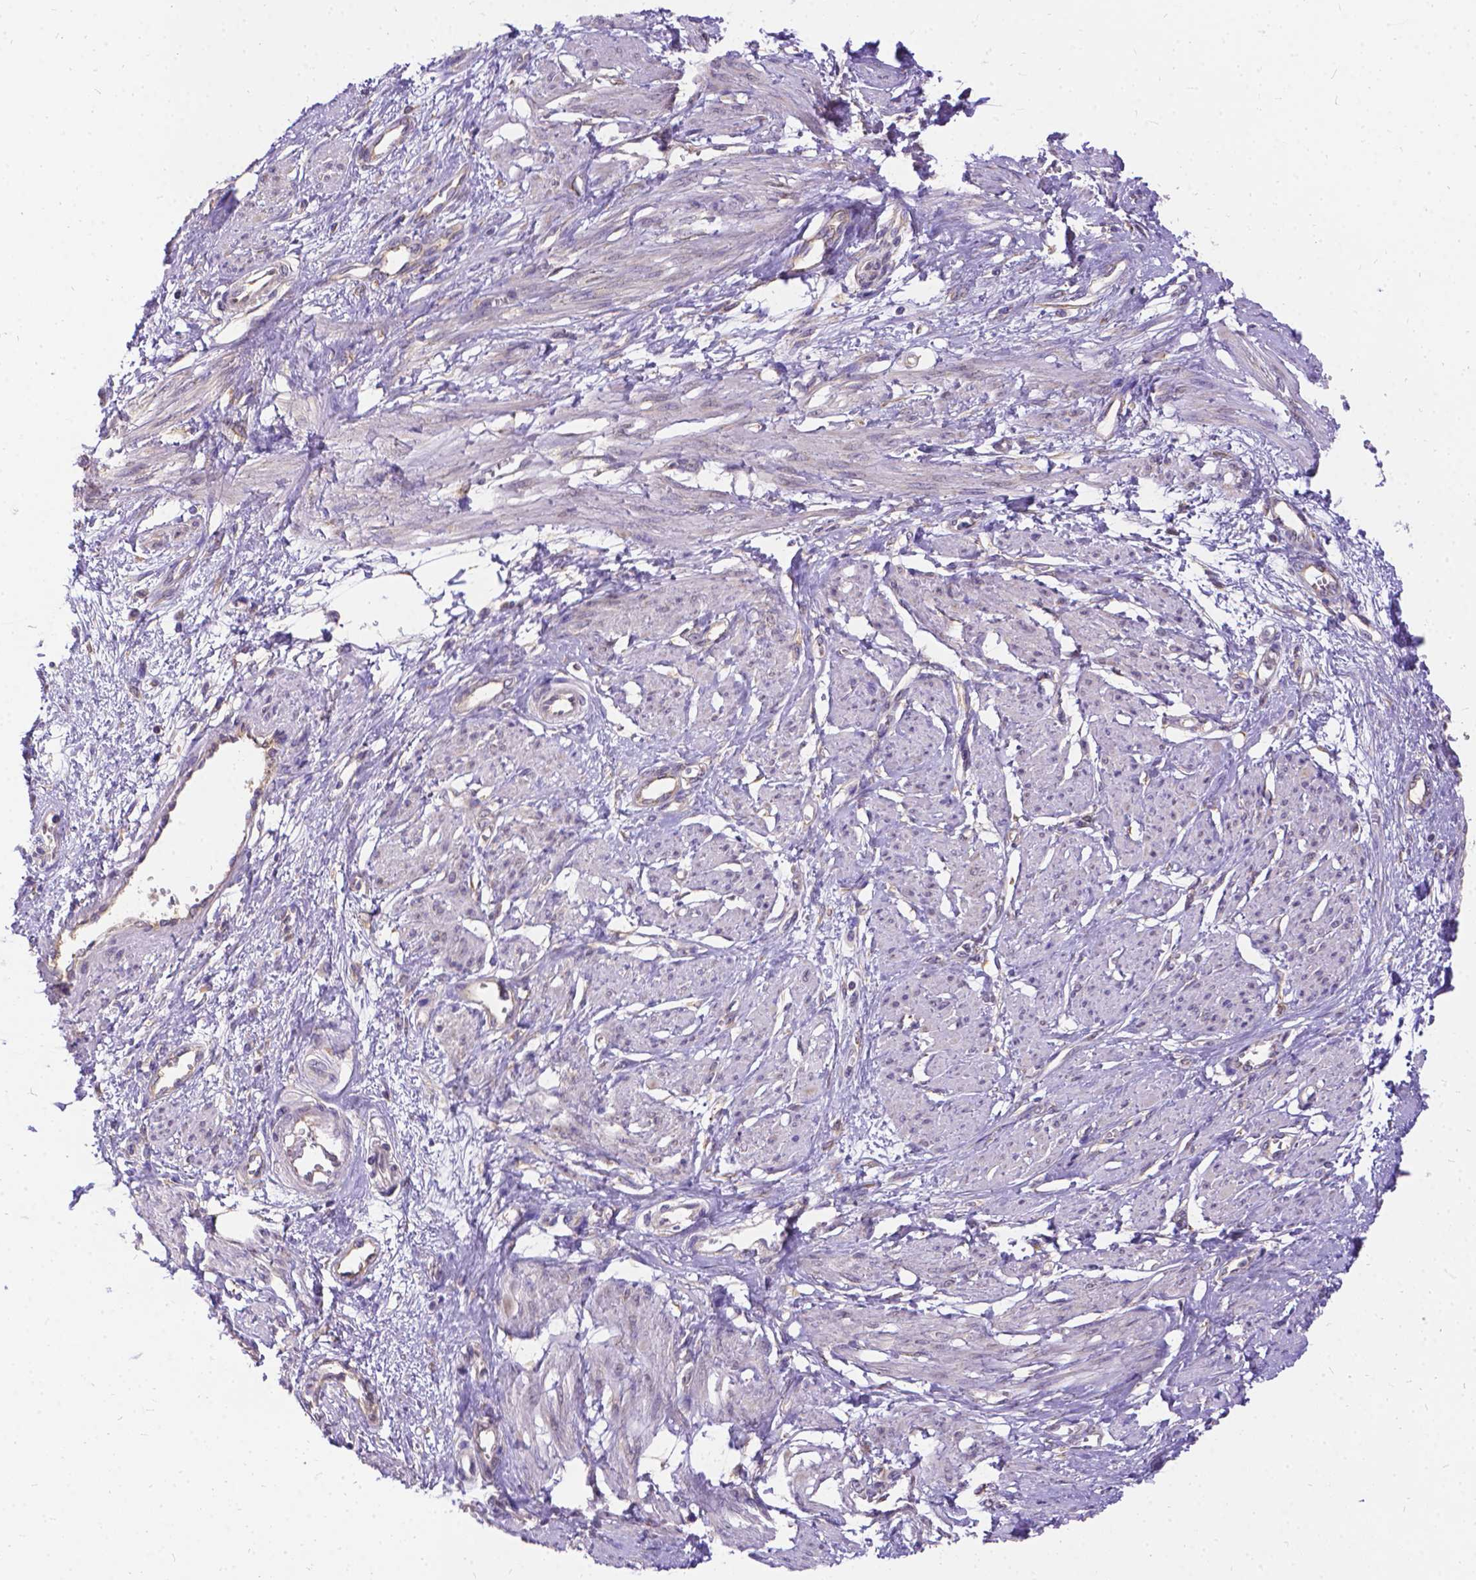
{"staining": {"intensity": "negative", "quantity": "none", "location": "none"}, "tissue": "smooth muscle", "cell_type": "Smooth muscle cells", "image_type": "normal", "snomed": [{"axis": "morphology", "description": "Normal tissue, NOS"}, {"axis": "topography", "description": "Smooth muscle"}, {"axis": "topography", "description": "Uterus"}], "caption": "This photomicrograph is of normal smooth muscle stained with IHC to label a protein in brown with the nuclei are counter-stained blue. There is no positivity in smooth muscle cells.", "gene": "DENND6A", "patient": {"sex": "female", "age": 39}}